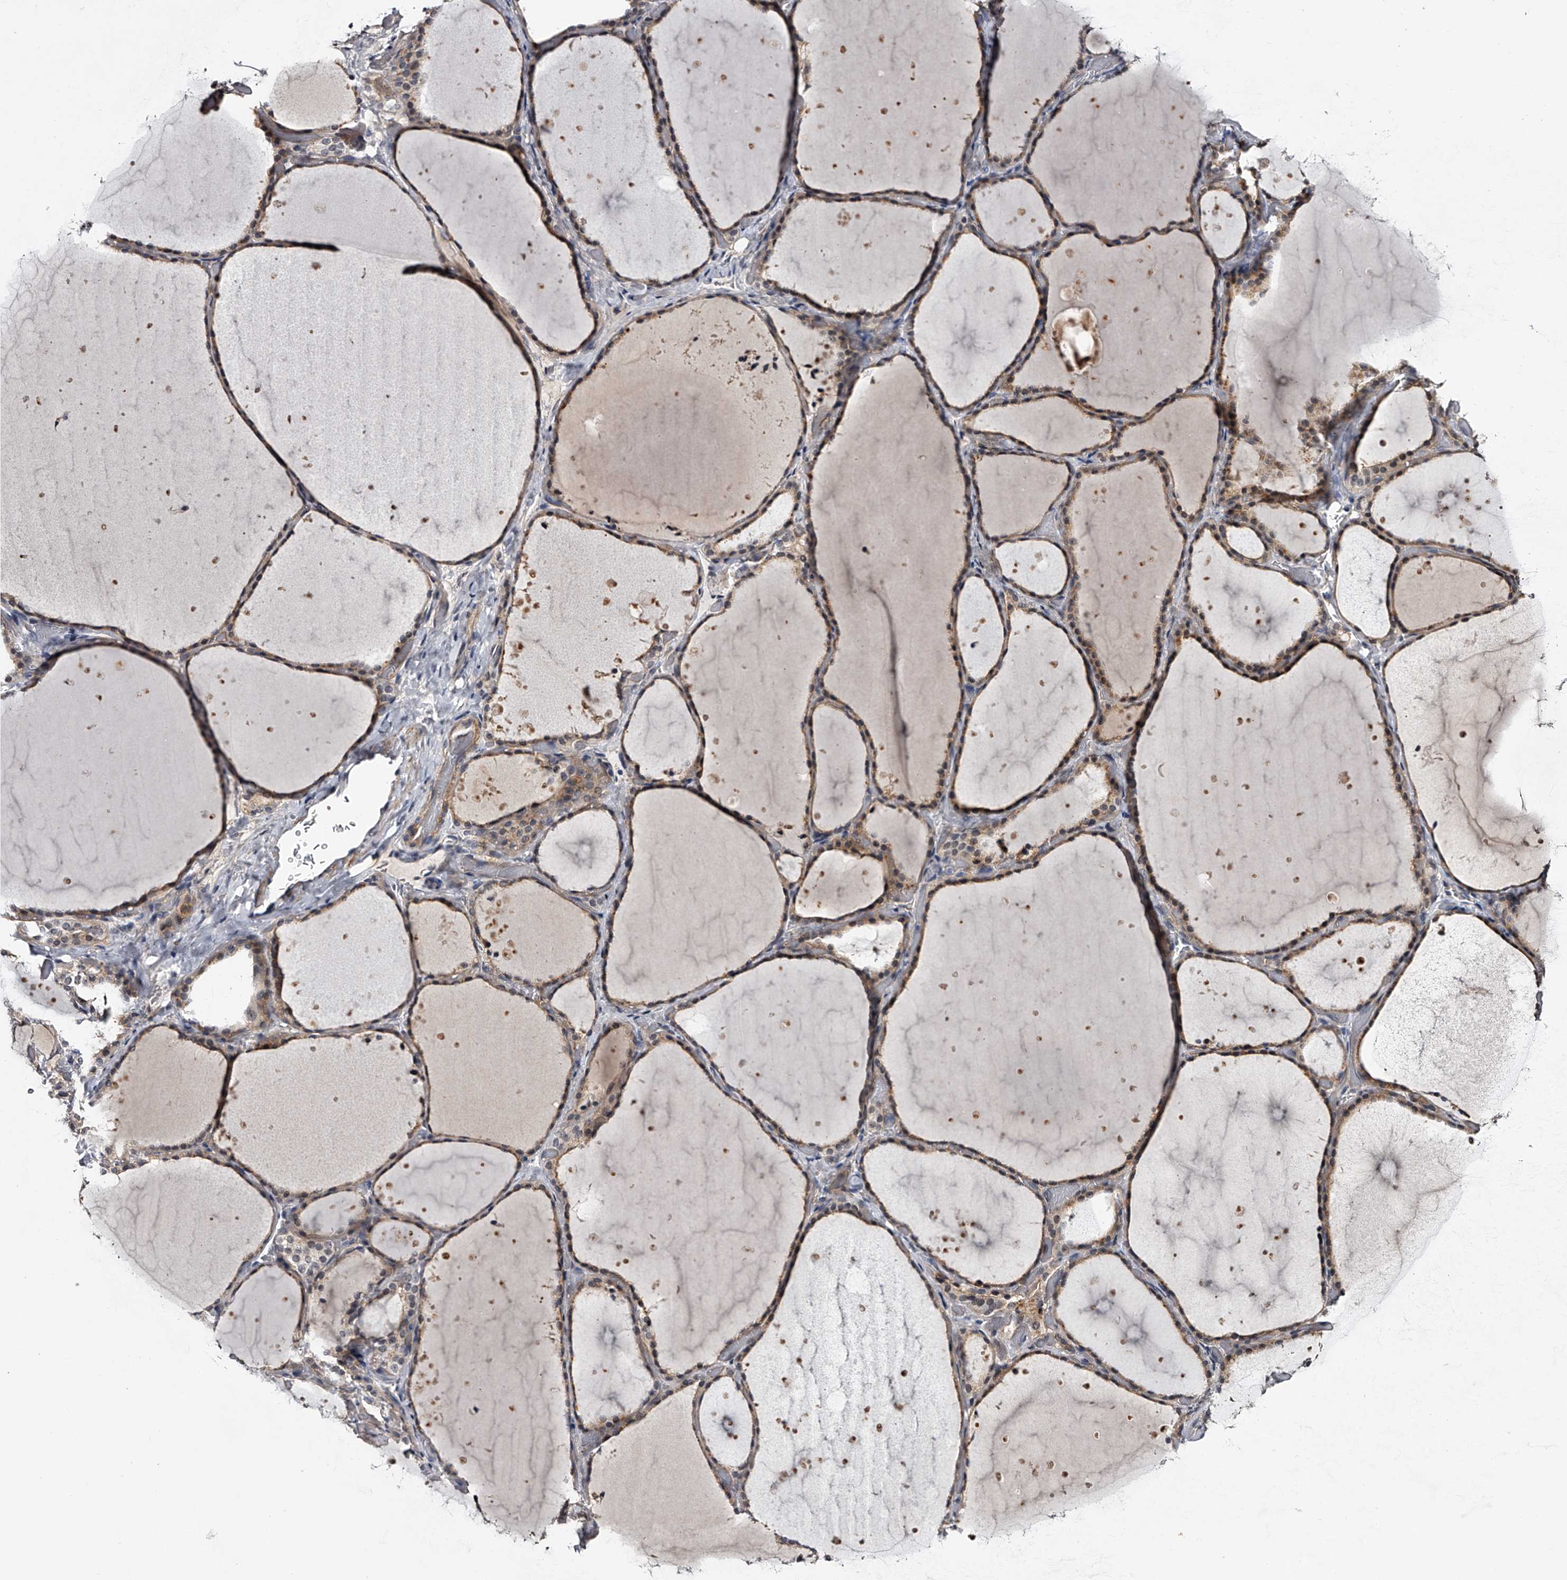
{"staining": {"intensity": "weak", "quantity": "25%-75%", "location": "cytoplasmic/membranous"}, "tissue": "thyroid gland", "cell_type": "Glandular cells", "image_type": "normal", "snomed": [{"axis": "morphology", "description": "Normal tissue, NOS"}, {"axis": "topography", "description": "Thyroid gland"}], "caption": "Brown immunohistochemical staining in benign thyroid gland demonstrates weak cytoplasmic/membranous expression in approximately 25%-75% of glandular cells. (DAB = brown stain, brightfield microscopy at high magnification).", "gene": "MDN1", "patient": {"sex": "female", "age": 44}}